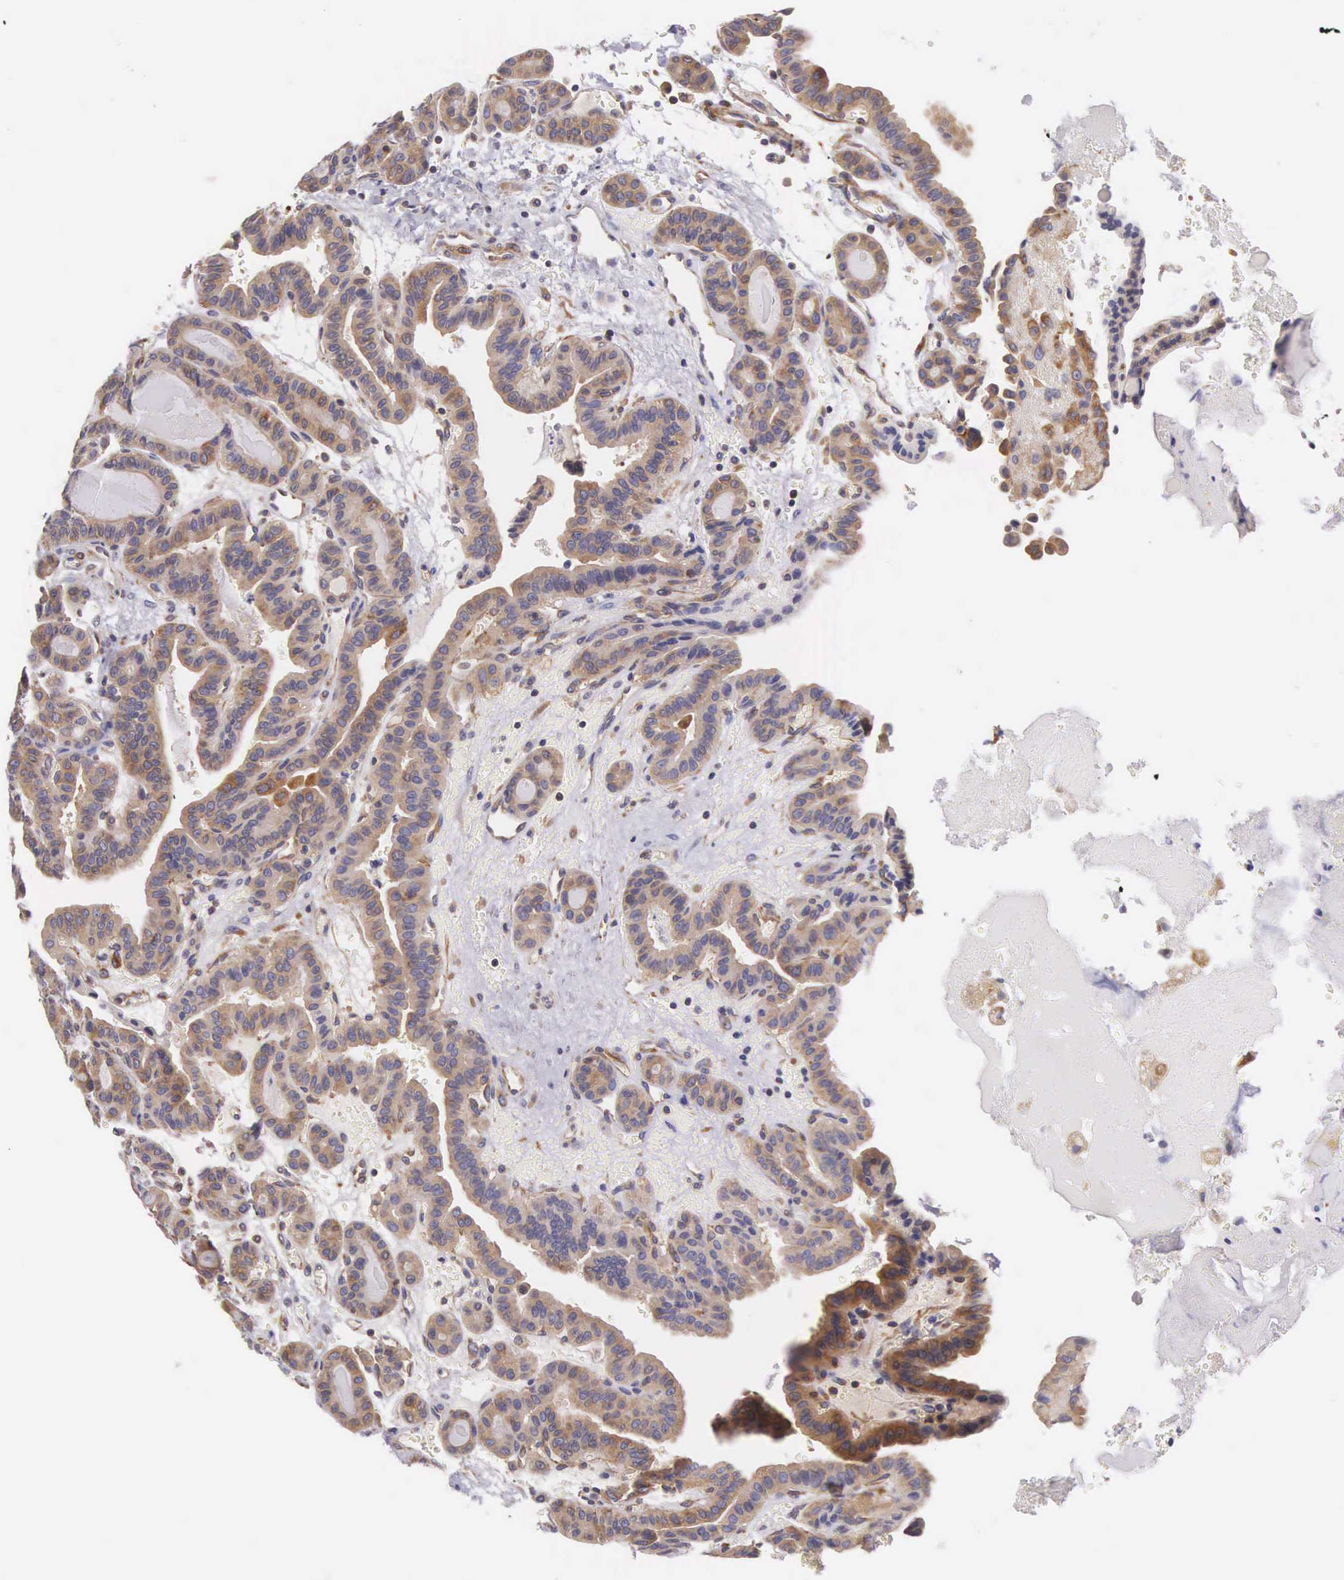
{"staining": {"intensity": "moderate", "quantity": ">75%", "location": "cytoplasmic/membranous"}, "tissue": "thyroid cancer", "cell_type": "Tumor cells", "image_type": "cancer", "snomed": [{"axis": "morphology", "description": "Papillary adenocarcinoma, NOS"}, {"axis": "topography", "description": "Thyroid gland"}], "caption": "Human thyroid cancer stained with a brown dye demonstrates moderate cytoplasmic/membranous positive positivity in about >75% of tumor cells.", "gene": "OSBPL3", "patient": {"sex": "male", "age": 87}}